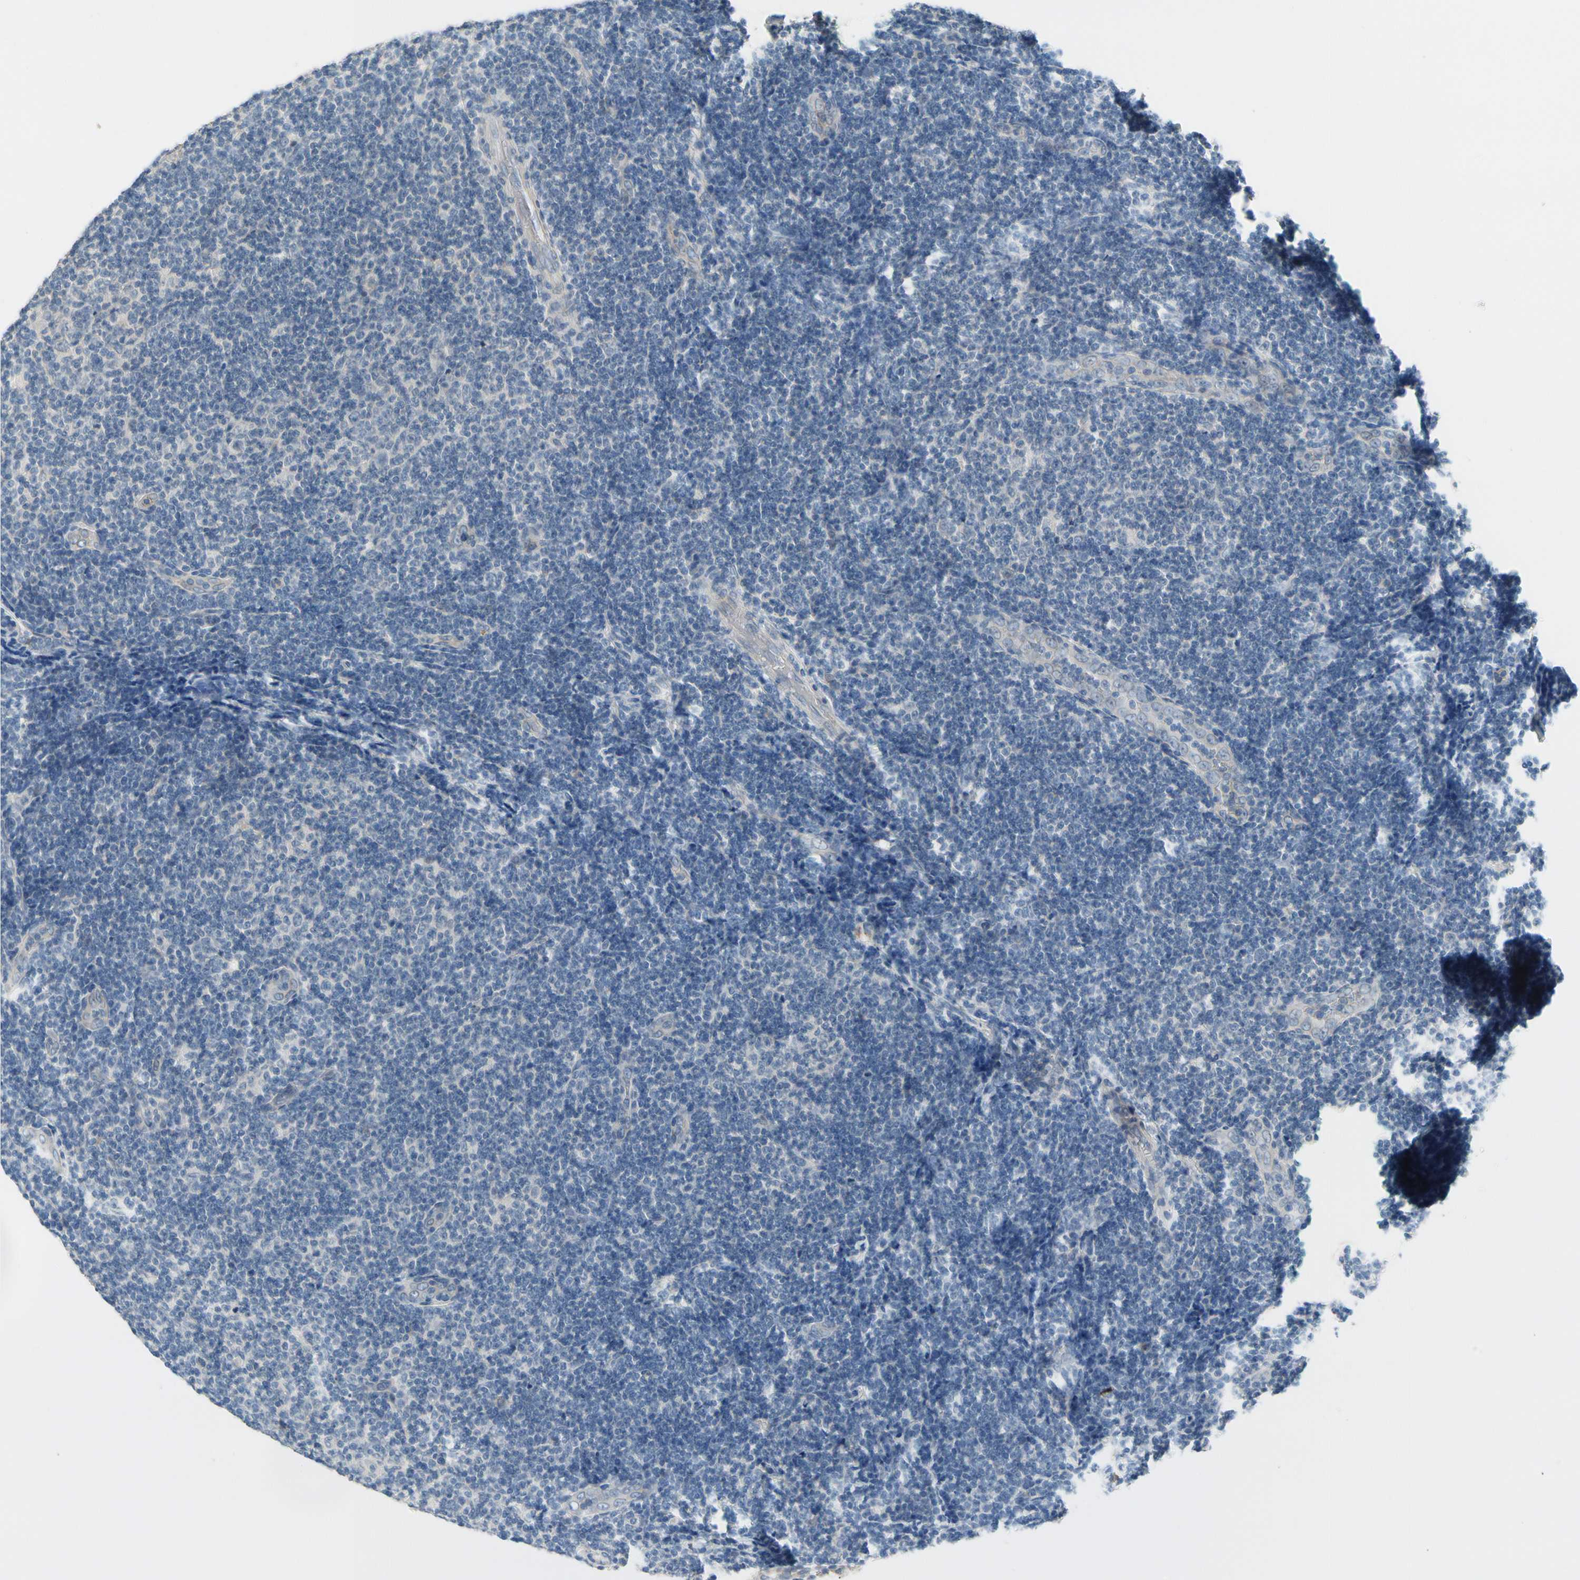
{"staining": {"intensity": "negative", "quantity": "none", "location": "none"}, "tissue": "lymphoma", "cell_type": "Tumor cells", "image_type": "cancer", "snomed": [{"axis": "morphology", "description": "Malignant lymphoma, non-Hodgkin's type, Low grade"}, {"axis": "topography", "description": "Lymph node"}], "caption": "This is an immunohistochemistry photomicrograph of lymphoma. There is no positivity in tumor cells.", "gene": "CNDP1", "patient": {"sex": "male", "age": 83}}